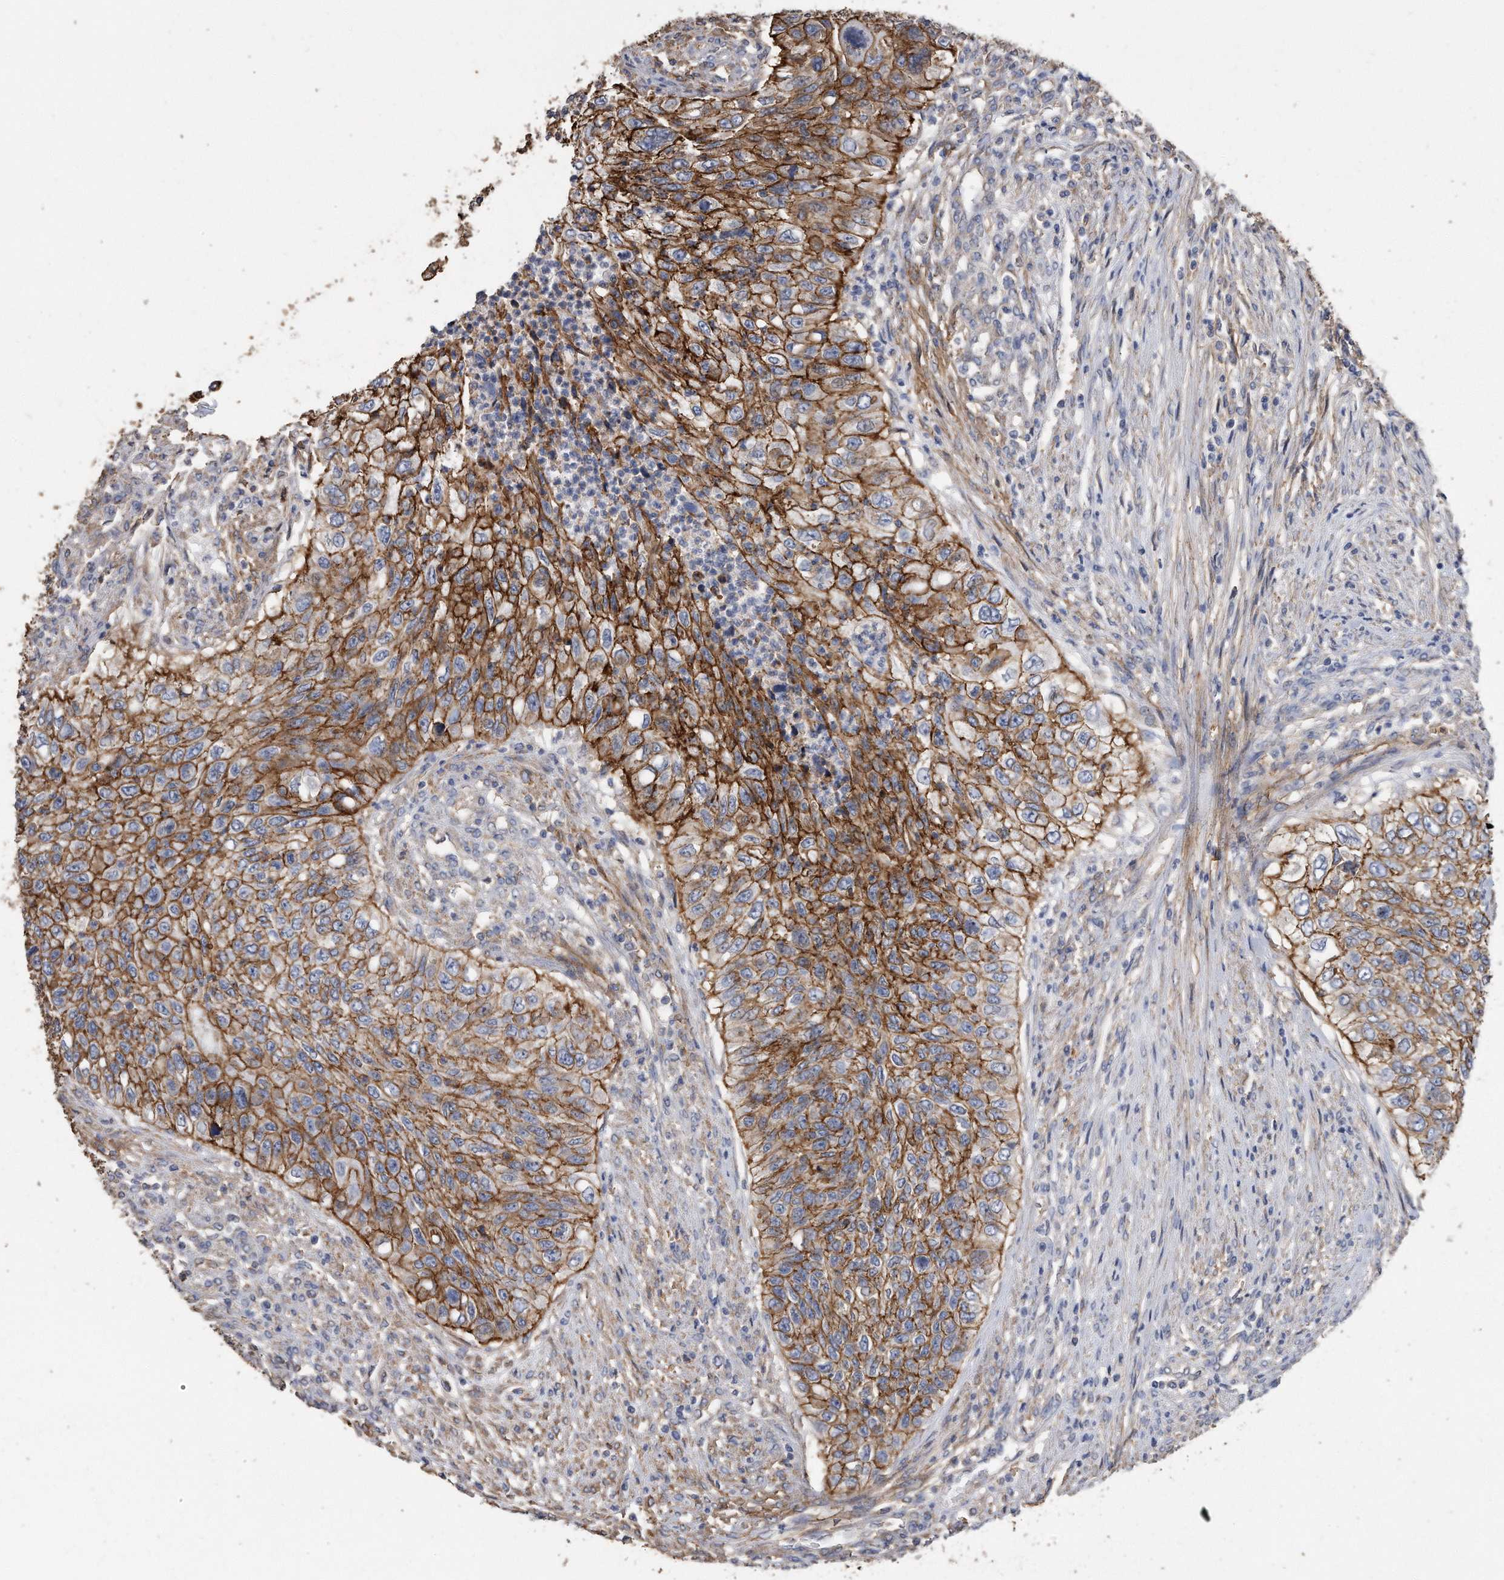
{"staining": {"intensity": "strong", "quantity": ">75%", "location": "cytoplasmic/membranous"}, "tissue": "urothelial cancer", "cell_type": "Tumor cells", "image_type": "cancer", "snomed": [{"axis": "morphology", "description": "Urothelial carcinoma, High grade"}, {"axis": "topography", "description": "Urinary bladder"}], "caption": "Human urothelial cancer stained with a protein marker reveals strong staining in tumor cells.", "gene": "CDCP1", "patient": {"sex": "female", "age": 60}}